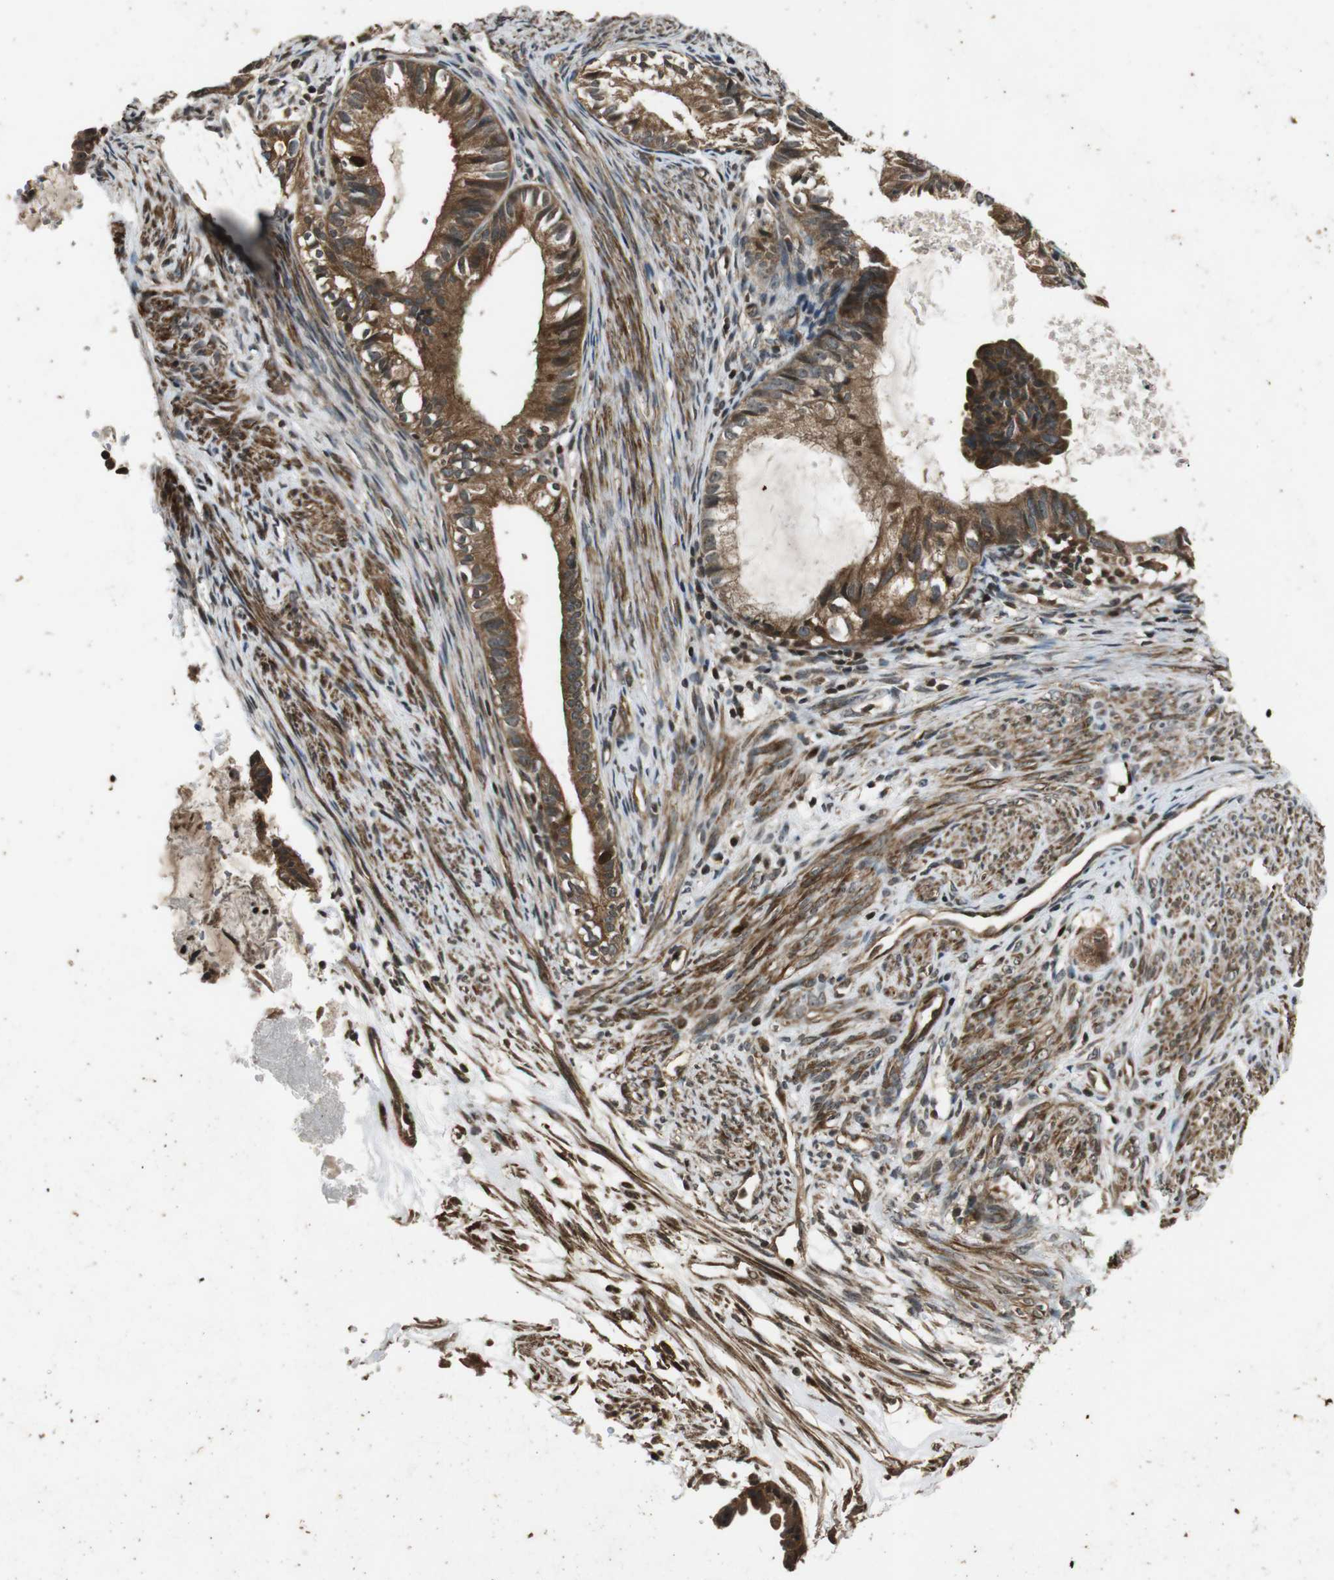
{"staining": {"intensity": "moderate", "quantity": ">75%", "location": "cytoplasmic/membranous"}, "tissue": "cervical cancer", "cell_type": "Tumor cells", "image_type": "cancer", "snomed": [{"axis": "morphology", "description": "Normal tissue, NOS"}, {"axis": "morphology", "description": "Adenocarcinoma, NOS"}, {"axis": "topography", "description": "Cervix"}, {"axis": "topography", "description": "Endometrium"}], "caption": "Cervical cancer (adenocarcinoma) stained with immunohistochemistry (IHC) exhibits moderate cytoplasmic/membranous staining in approximately >75% of tumor cells.", "gene": "PLK2", "patient": {"sex": "female", "age": 86}}